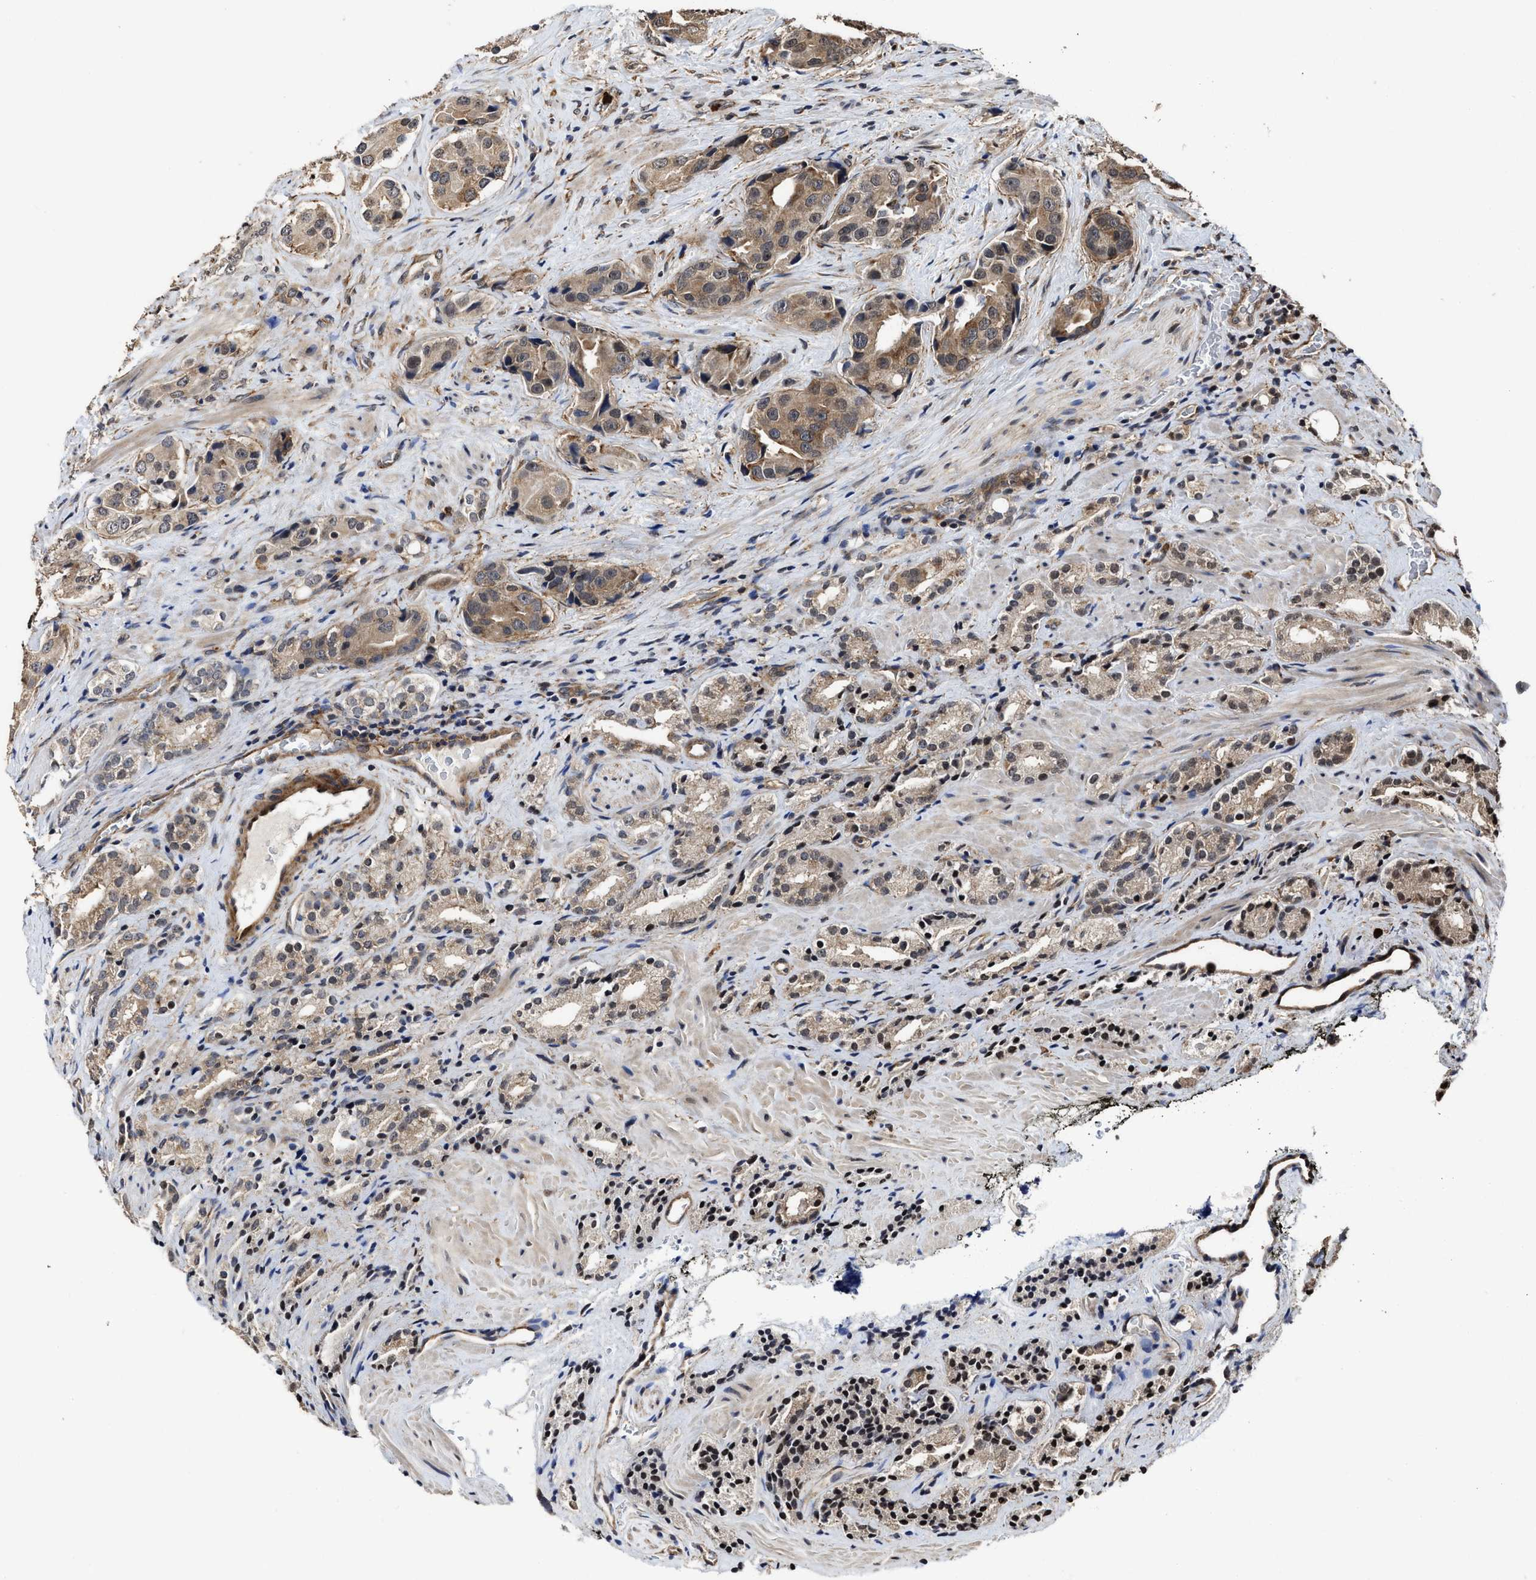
{"staining": {"intensity": "weak", "quantity": ">75%", "location": "cytoplasmic/membranous"}, "tissue": "prostate cancer", "cell_type": "Tumor cells", "image_type": "cancer", "snomed": [{"axis": "morphology", "description": "Adenocarcinoma, High grade"}, {"axis": "topography", "description": "Prostate"}], "caption": "Immunohistochemical staining of human prostate cancer (adenocarcinoma (high-grade)) demonstrates low levels of weak cytoplasmic/membranous staining in about >75% of tumor cells.", "gene": "SEPTIN2", "patient": {"sex": "male", "age": 71}}